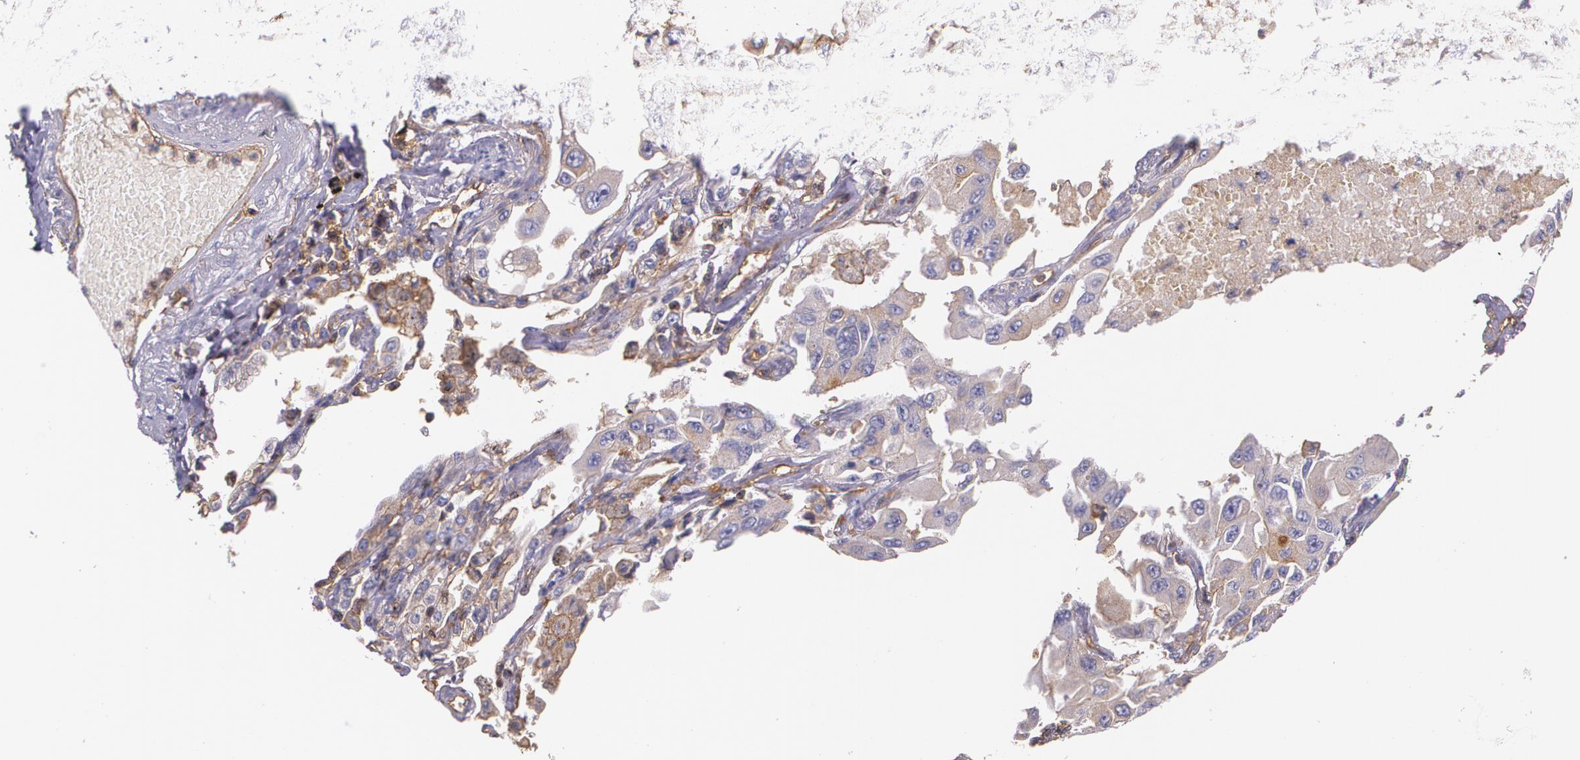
{"staining": {"intensity": "negative", "quantity": "none", "location": "none"}, "tissue": "lung cancer", "cell_type": "Tumor cells", "image_type": "cancer", "snomed": [{"axis": "morphology", "description": "Adenocarcinoma, NOS"}, {"axis": "topography", "description": "Lung"}], "caption": "Immunohistochemical staining of lung cancer (adenocarcinoma) demonstrates no significant staining in tumor cells.", "gene": "B2M", "patient": {"sex": "male", "age": 64}}